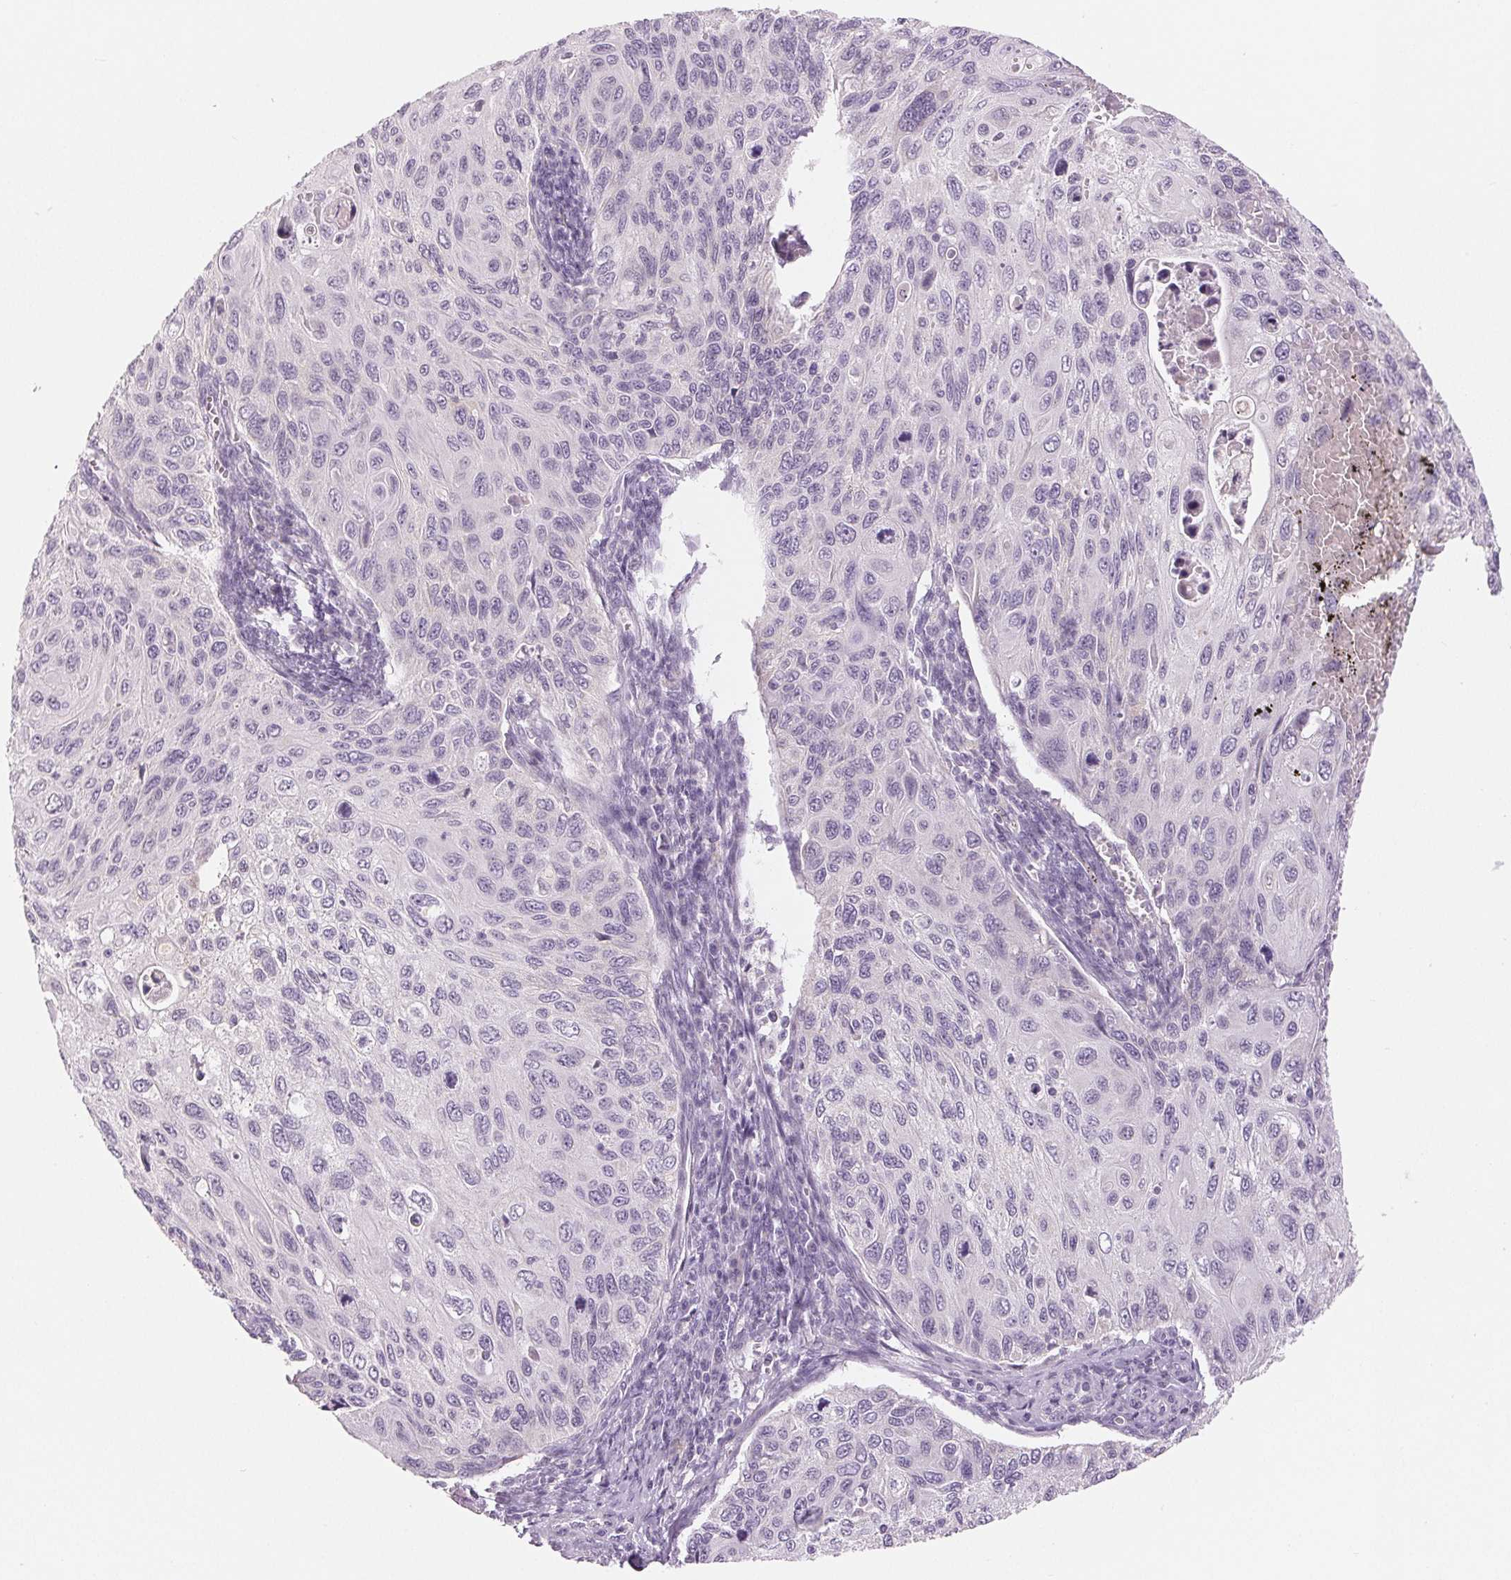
{"staining": {"intensity": "negative", "quantity": "none", "location": "none"}, "tissue": "cervical cancer", "cell_type": "Tumor cells", "image_type": "cancer", "snomed": [{"axis": "morphology", "description": "Squamous cell carcinoma, NOS"}, {"axis": "topography", "description": "Cervix"}], "caption": "Immunohistochemical staining of human cervical cancer demonstrates no significant expression in tumor cells.", "gene": "EHHADH", "patient": {"sex": "female", "age": 70}}